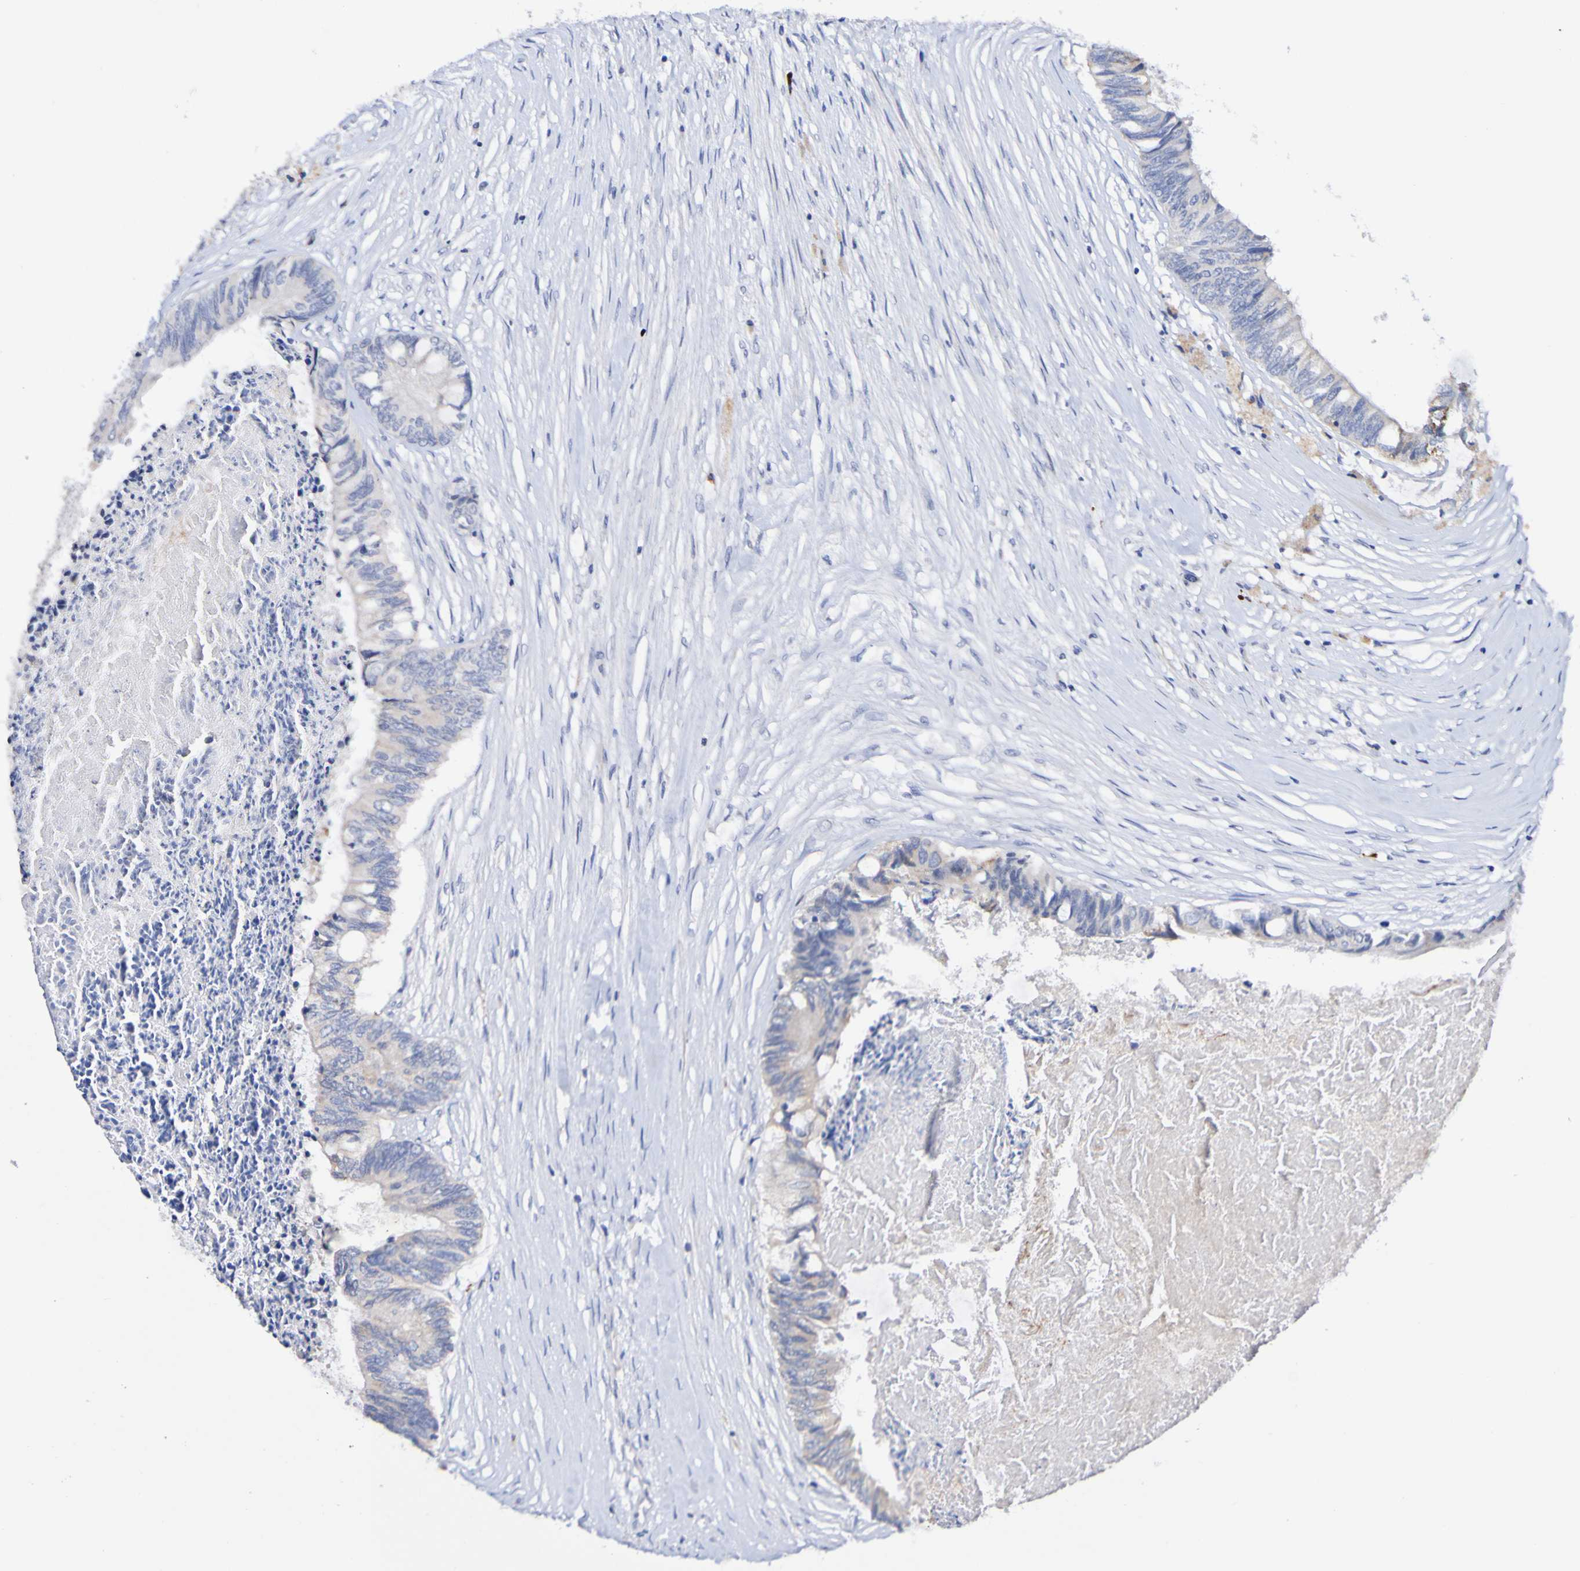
{"staining": {"intensity": "weak", "quantity": "<25%", "location": "cytoplasmic/membranous"}, "tissue": "colorectal cancer", "cell_type": "Tumor cells", "image_type": "cancer", "snomed": [{"axis": "morphology", "description": "Adenocarcinoma, NOS"}, {"axis": "topography", "description": "Rectum"}], "caption": "Immunohistochemistry of human colorectal adenocarcinoma exhibits no positivity in tumor cells.", "gene": "ACVR1C", "patient": {"sex": "male", "age": 63}}